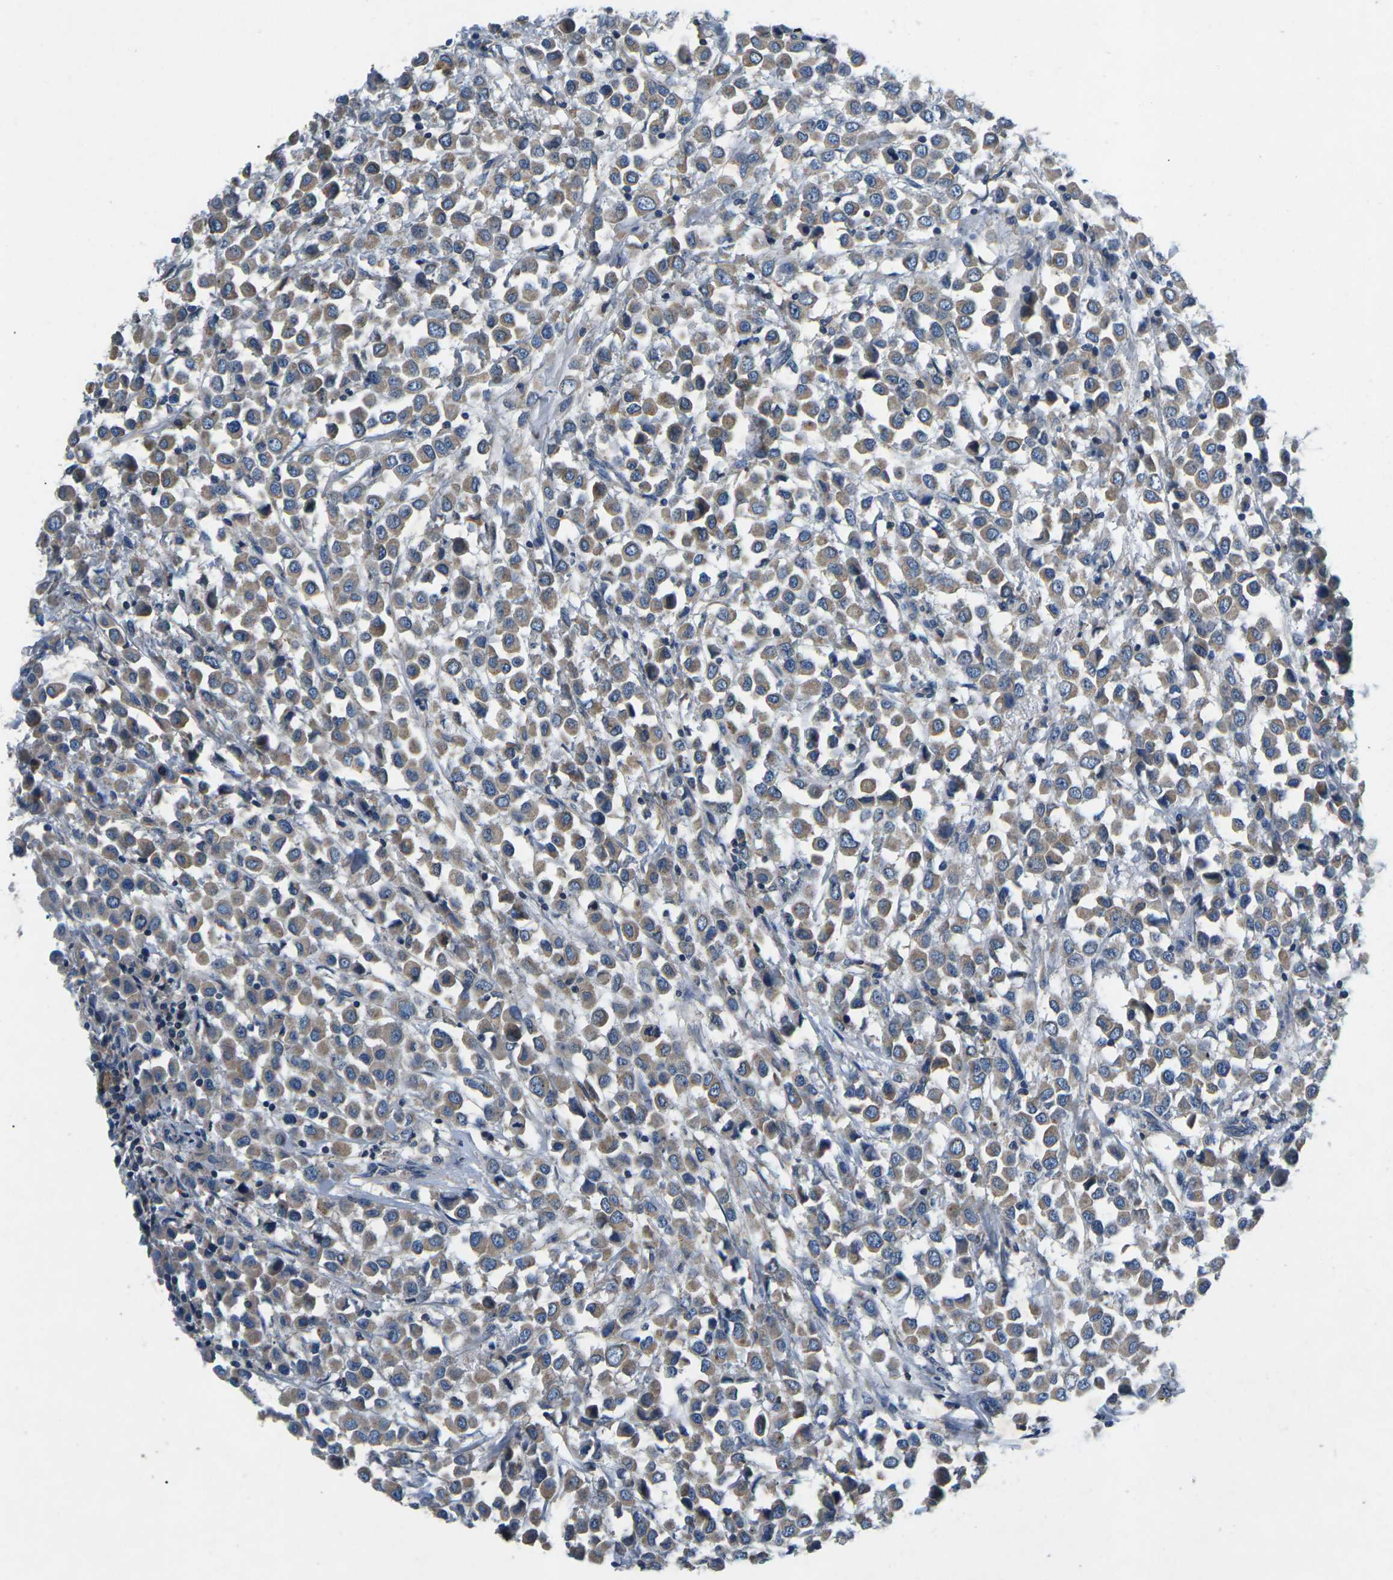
{"staining": {"intensity": "moderate", "quantity": "25%-75%", "location": "cytoplasmic/membranous"}, "tissue": "breast cancer", "cell_type": "Tumor cells", "image_type": "cancer", "snomed": [{"axis": "morphology", "description": "Duct carcinoma"}, {"axis": "topography", "description": "Breast"}], "caption": "Immunohistochemistry (IHC) staining of breast cancer, which displays medium levels of moderate cytoplasmic/membranous positivity in about 25%-75% of tumor cells indicating moderate cytoplasmic/membranous protein staining. The staining was performed using DAB (brown) for protein detection and nuclei were counterstained in hematoxylin (blue).", "gene": "PDCD6IP", "patient": {"sex": "female", "age": 61}}